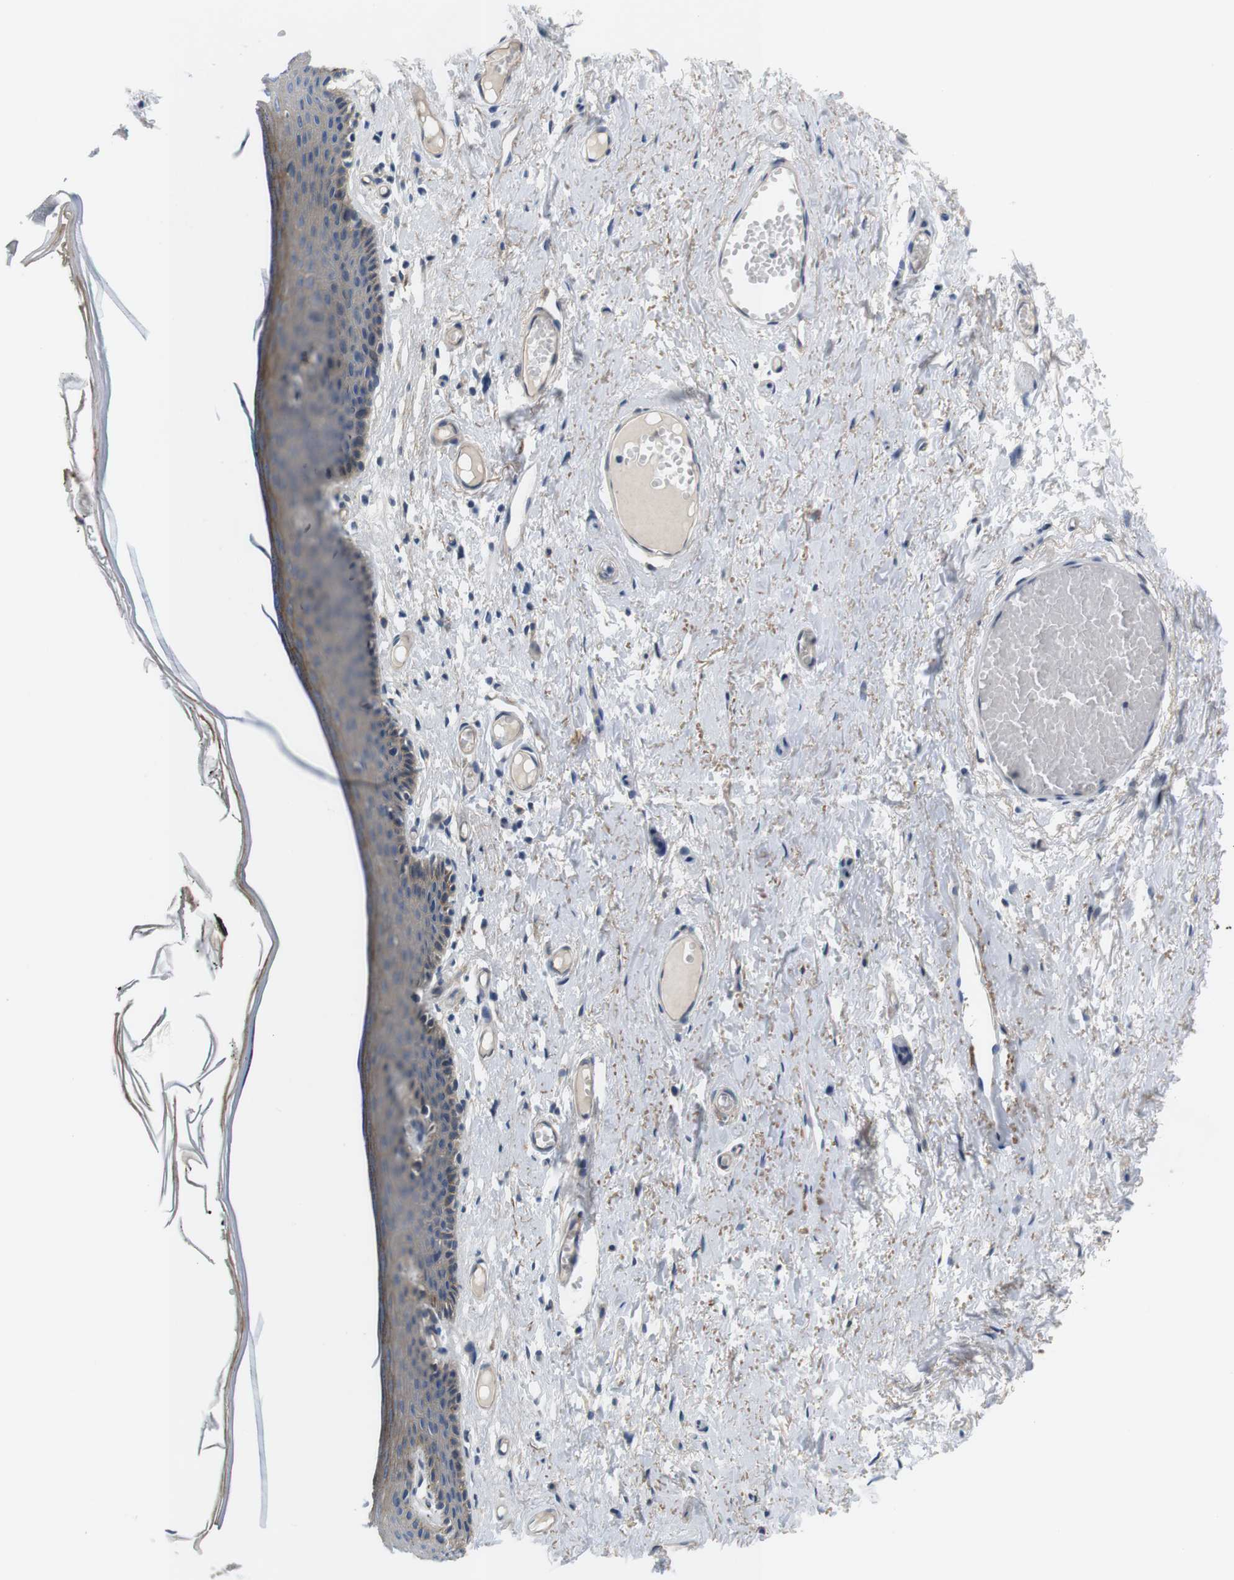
{"staining": {"intensity": "moderate", "quantity": "25%-75%", "location": "cytoplasmic/membranous"}, "tissue": "skin", "cell_type": "Epidermal cells", "image_type": "normal", "snomed": [{"axis": "morphology", "description": "Normal tissue, NOS"}, {"axis": "topography", "description": "Adipose tissue"}, {"axis": "topography", "description": "Vascular tissue"}, {"axis": "topography", "description": "Anal"}, {"axis": "topography", "description": "Peripheral nerve tissue"}], "caption": "Epidermal cells exhibit medium levels of moderate cytoplasmic/membranous staining in about 25%-75% of cells in benign human skin. Nuclei are stained in blue.", "gene": "SLC30A1", "patient": {"sex": "female", "age": 54}}